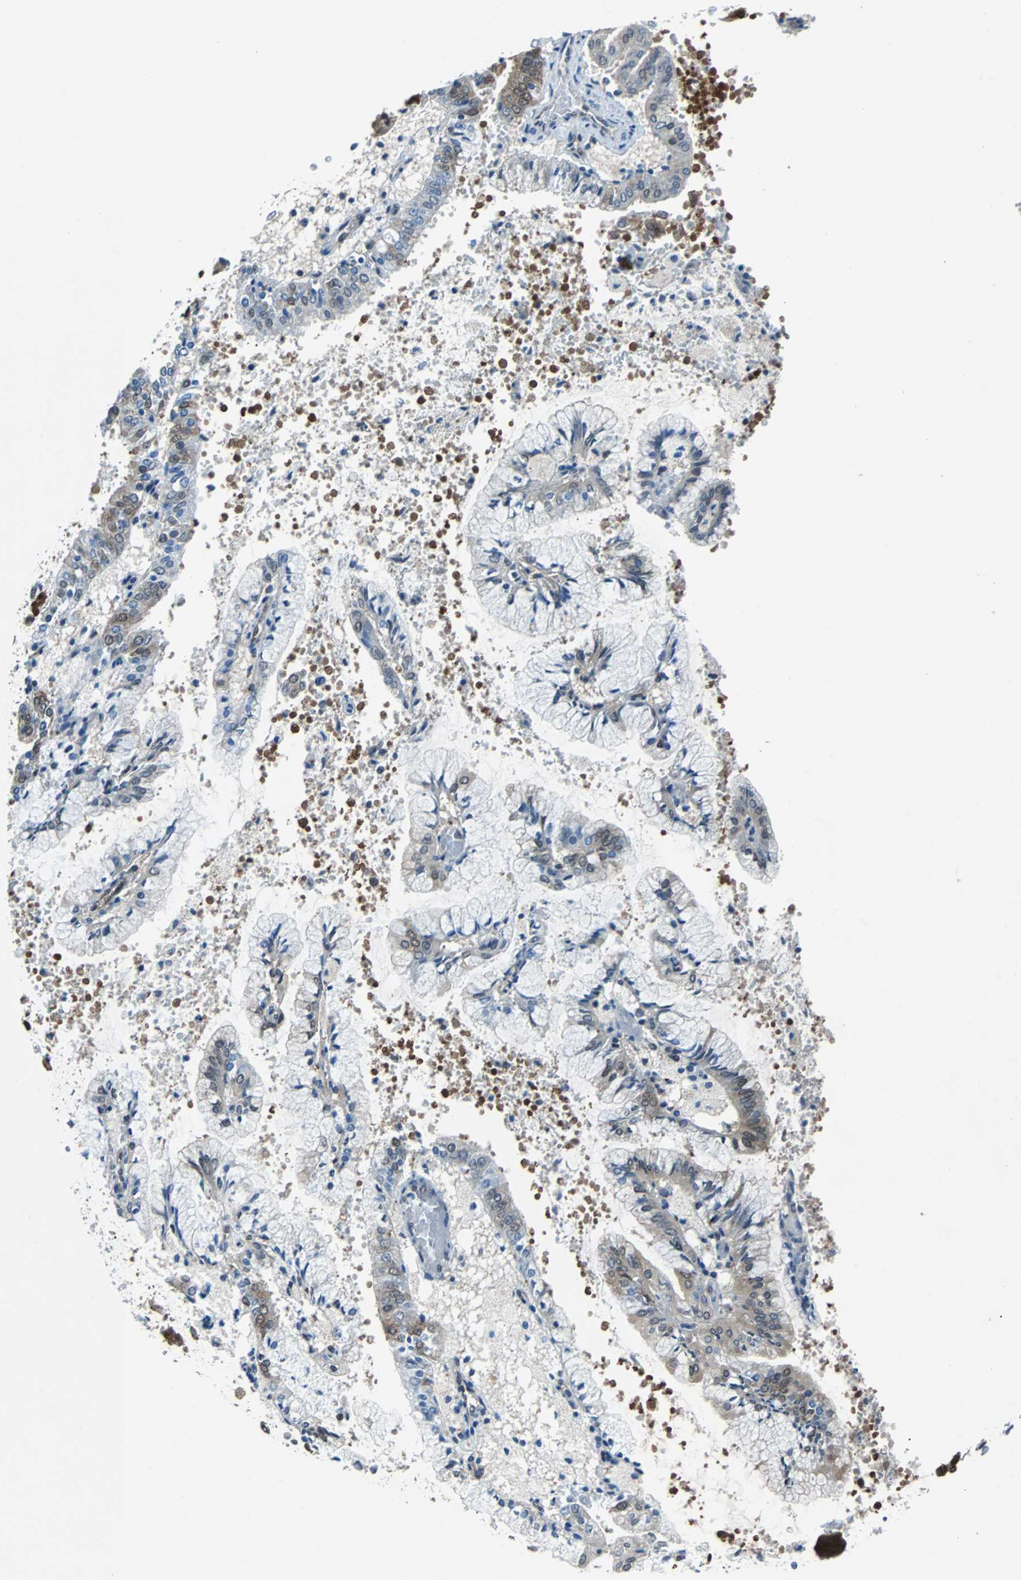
{"staining": {"intensity": "moderate", "quantity": "25%-75%", "location": "cytoplasmic/membranous,nuclear"}, "tissue": "endometrial cancer", "cell_type": "Tumor cells", "image_type": "cancer", "snomed": [{"axis": "morphology", "description": "Adenocarcinoma, NOS"}, {"axis": "topography", "description": "Endometrium"}], "caption": "Protein expression analysis of human endometrial adenocarcinoma reveals moderate cytoplasmic/membranous and nuclear positivity in approximately 25%-75% of tumor cells.", "gene": "MAP2K6", "patient": {"sex": "female", "age": 63}}